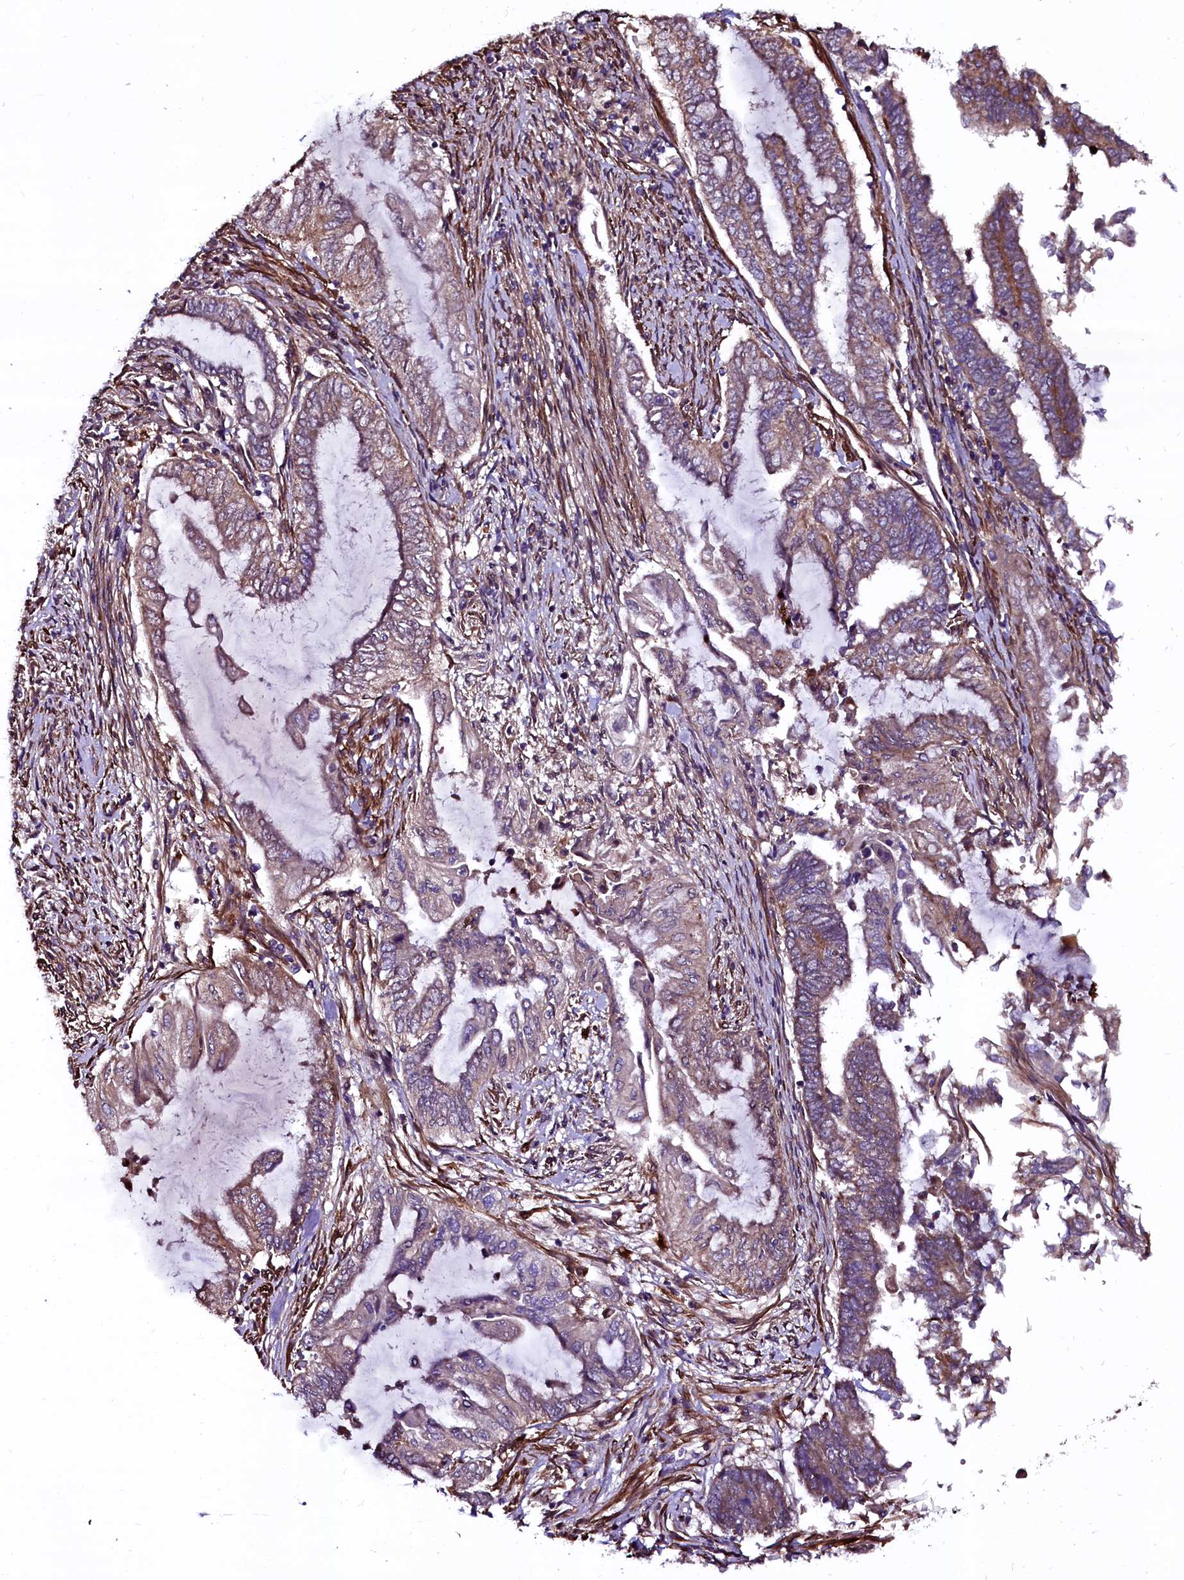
{"staining": {"intensity": "moderate", "quantity": "25%-75%", "location": "cytoplasmic/membranous"}, "tissue": "endometrial cancer", "cell_type": "Tumor cells", "image_type": "cancer", "snomed": [{"axis": "morphology", "description": "Adenocarcinoma, NOS"}, {"axis": "topography", "description": "Uterus"}, {"axis": "topography", "description": "Endometrium"}], "caption": "Immunohistochemistry (IHC) image of adenocarcinoma (endometrial) stained for a protein (brown), which reveals medium levels of moderate cytoplasmic/membranous positivity in approximately 25%-75% of tumor cells.", "gene": "N4BP1", "patient": {"sex": "female", "age": 70}}